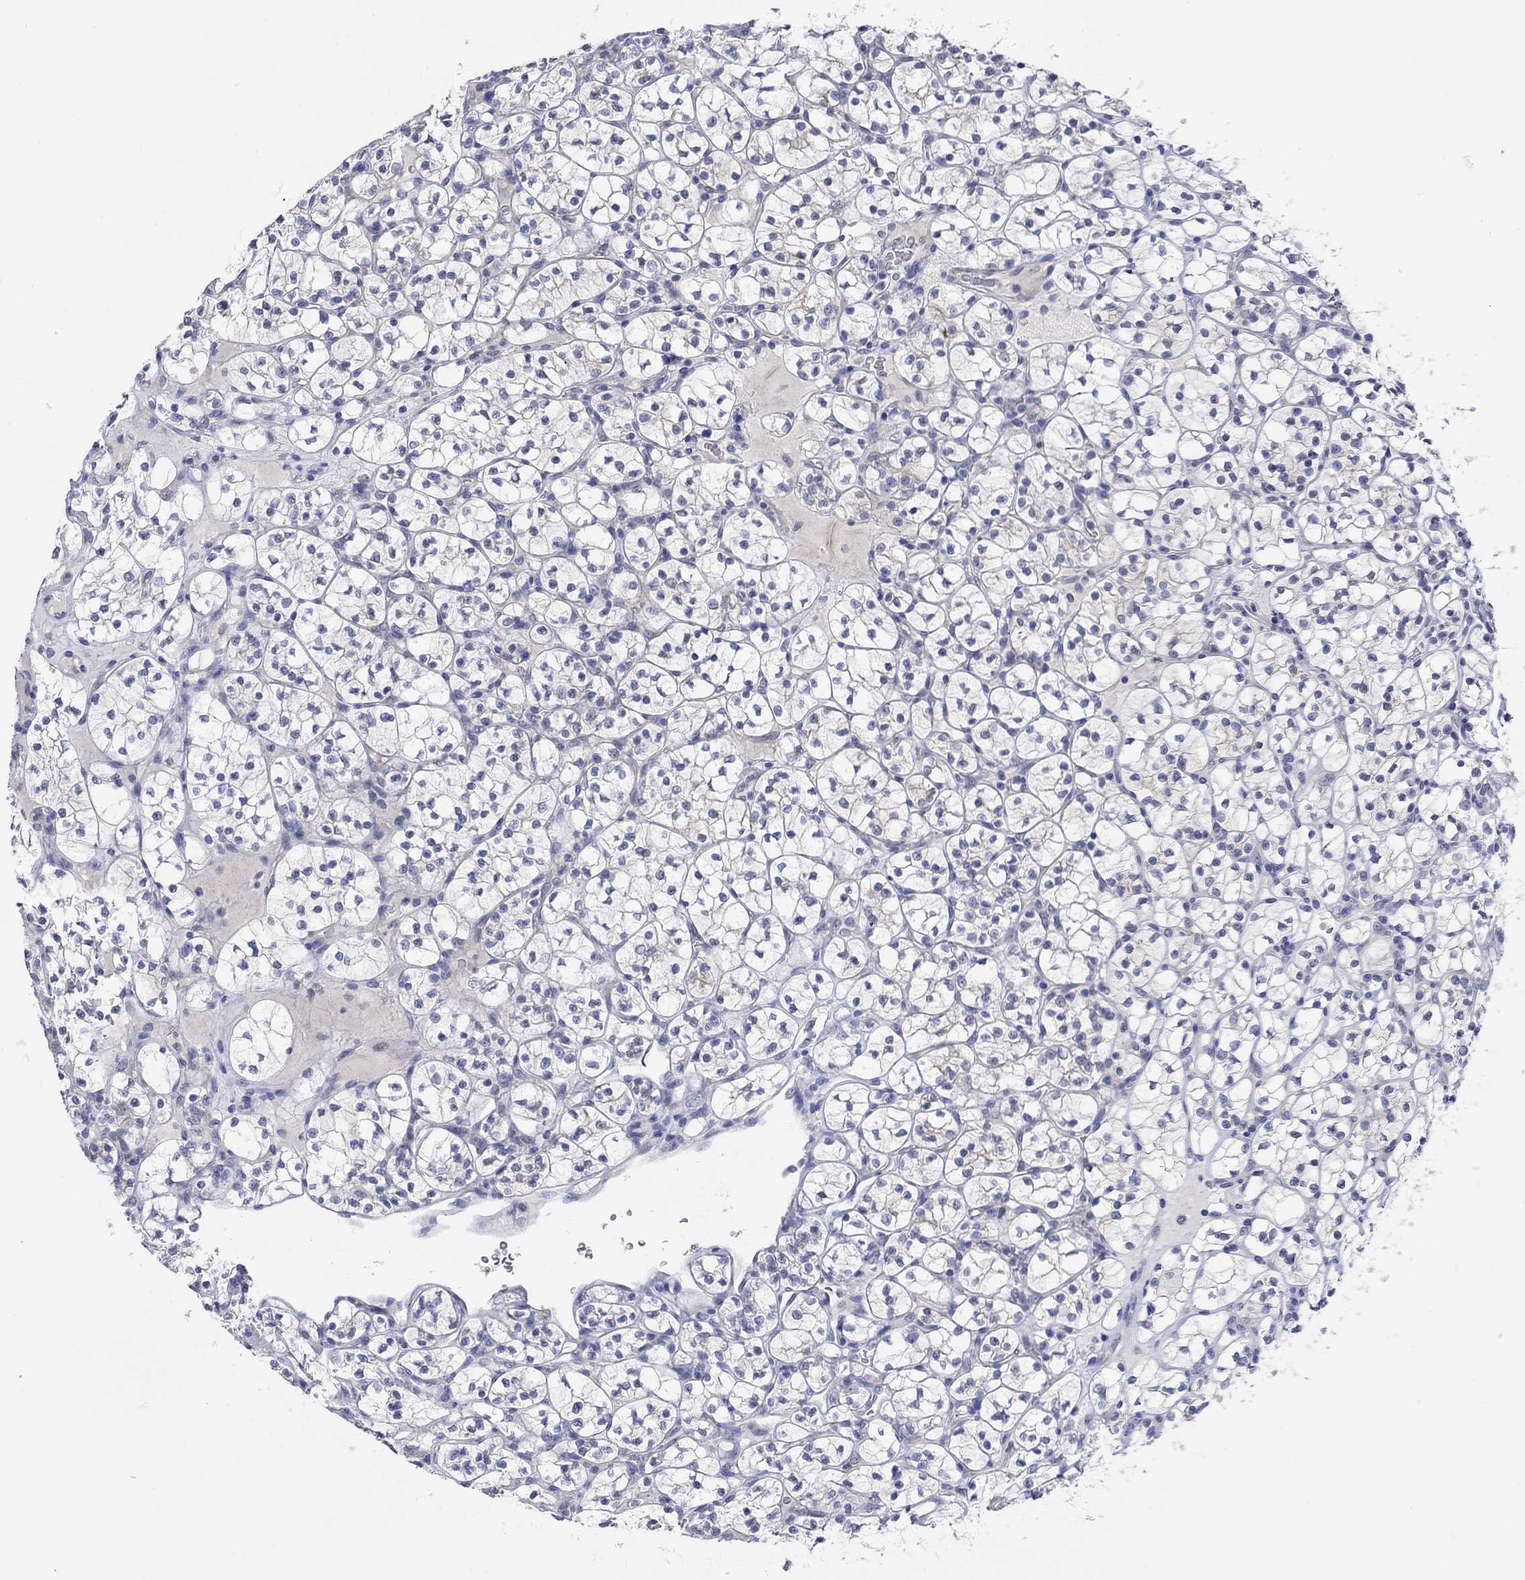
{"staining": {"intensity": "weak", "quantity": "<25%", "location": "cytoplasmic/membranous"}, "tissue": "renal cancer", "cell_type": "Tumor cells", "image_type": "cancer", "snomed": [{"axis": "morphology", "description": "Adenocarcinoma, NOS"}, {"axis": "topography", "description": "Kidney"}], "caption": "High magnification brightfield microscopy of renal cancer (adenocarcinoma) stained with DAB (3,3'-diaminobenzidine) (brown) and counterstained with hematoxylin (blue): tumor cells show no significant expression.", "gene": "DLK1", "patient": {"sex": "female", "age": 89}}